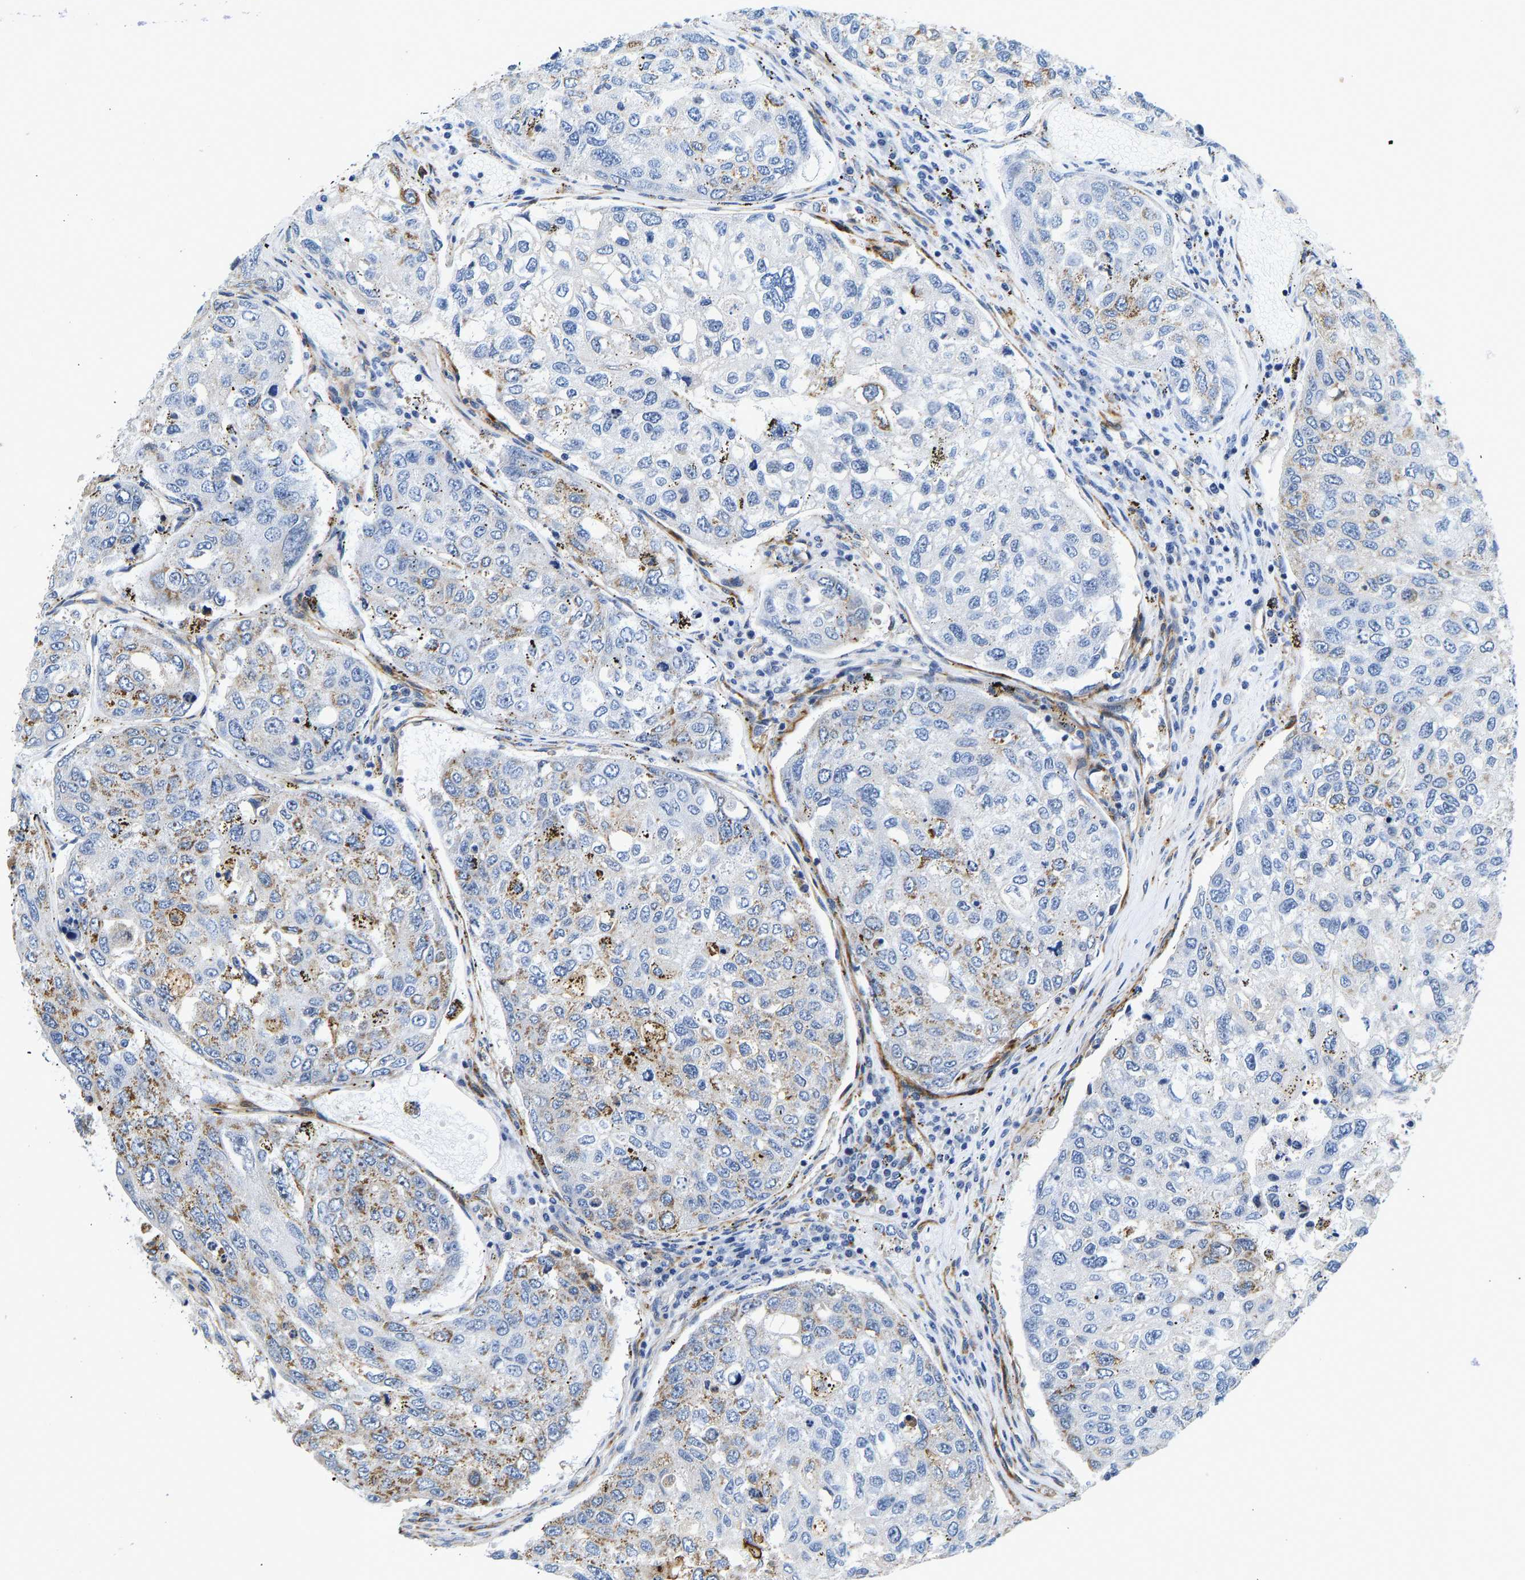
{"staining": {"intensity": "moderate", "quantity": "<25%", "location": "cytoplasmic/membranous"}, "tissue": "urothelial cancer", "cell_type": "Tumor cells", "image_type": "cancer", "snomed": [{"axis": "morphology", "description": "Urothelial carcinoma, High grade"}, {"axis": "topography", "description": "Lymph node"}, {"axis": "topography", "description": "Urinary bladder"}], "caption": "About <25% of tumor cells in human high-grade urothelial carcinoma reveal moderate cytoplasmic/membranous protein positivity as visualized by brown immunohistochemical staining.", "gene": "RESF1", "patient": {"sex": "male", "age": 51}}